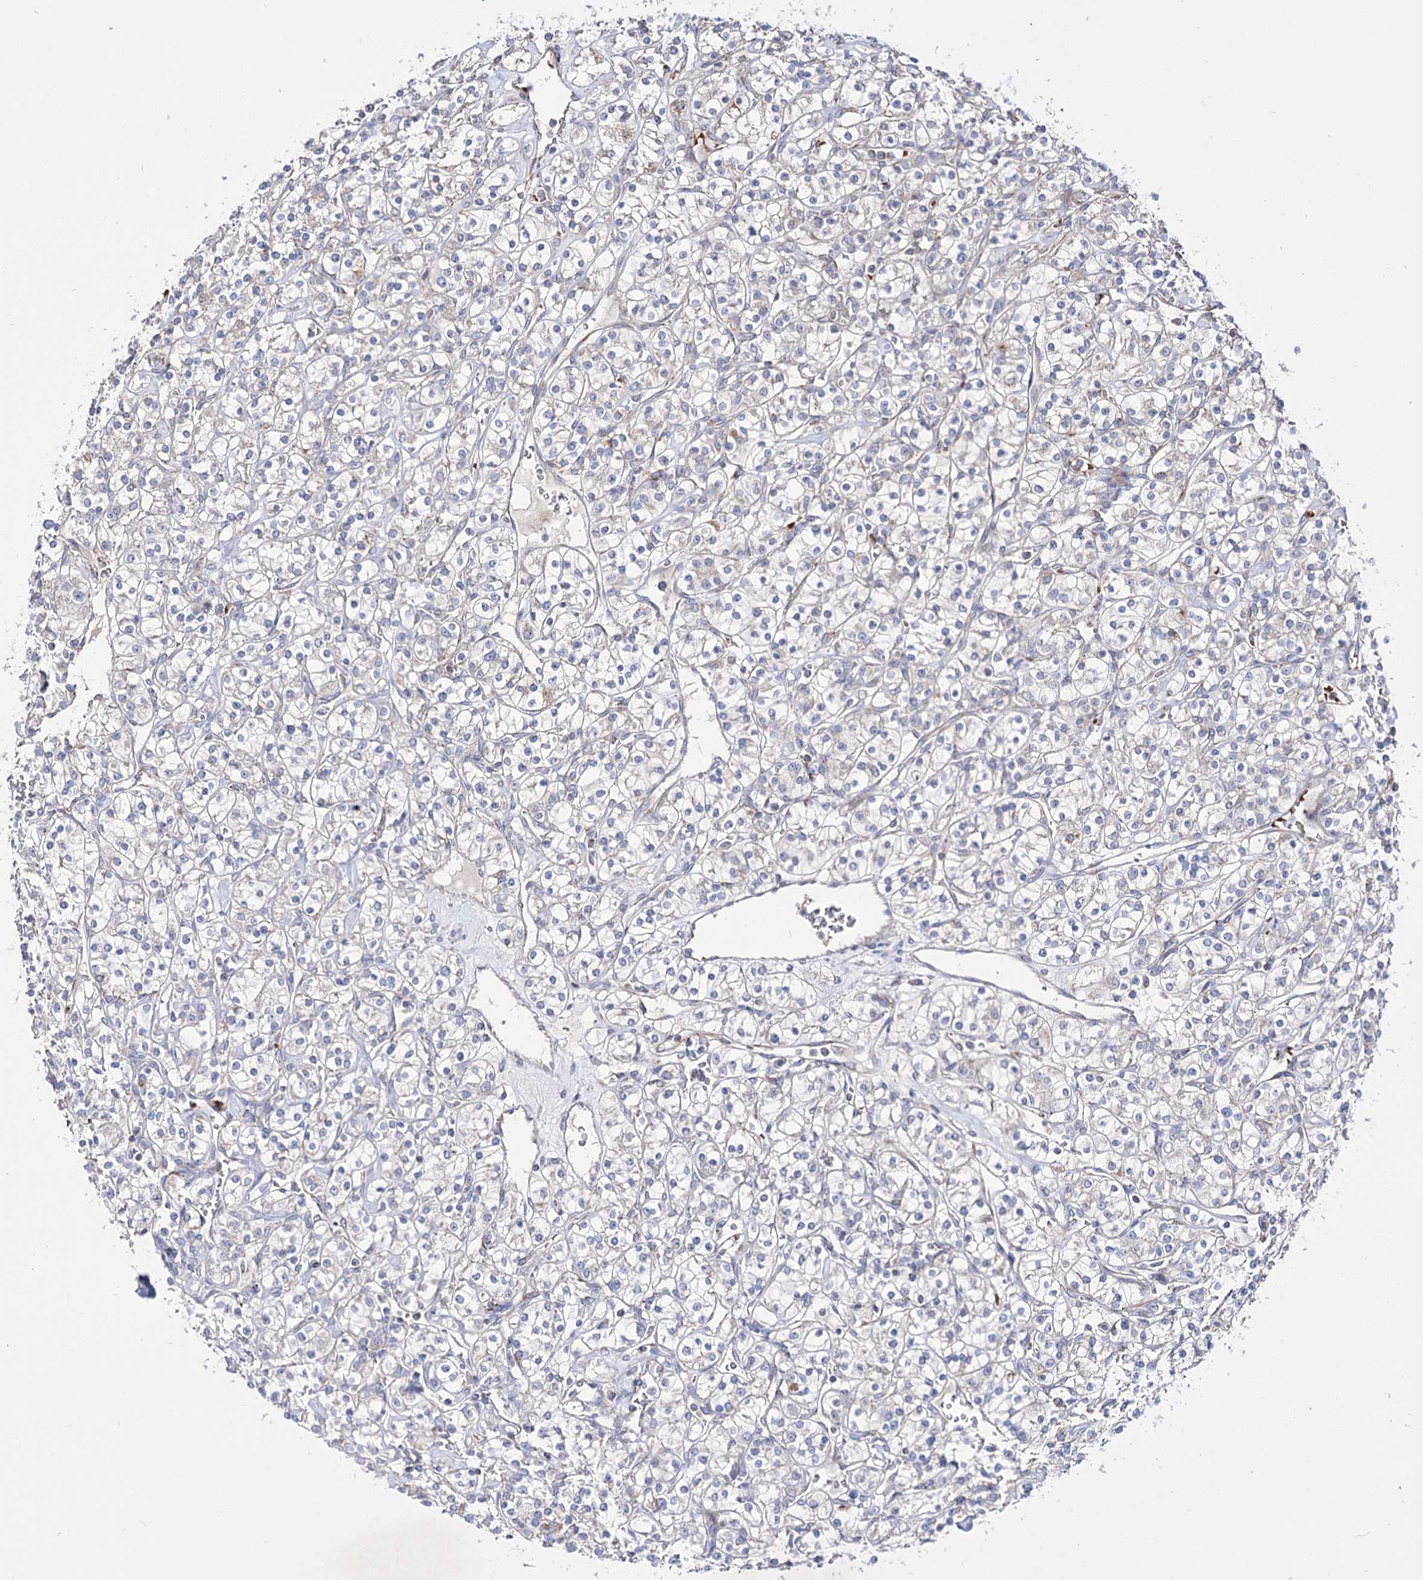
{"staining": {"intensity": "negative", "quantity": "none", "location": "none"}, "tissue": "renal cancer", "cell_type": "Tumor cells", "image_type": "cancer", "snomed": [{"axis": "morphology", "description": "Adenocarcinoma, NOS"}, {"axis": "topography", "description": "Kidney"}], "caption": "Immunohistochemistry micrograph of neoplastic tissue: human renal cancer stained with DAB shows no significant protein expression in tumor cells.", "gene": "OSBPL5", "patient": {"sex": "male", "age": 77}}